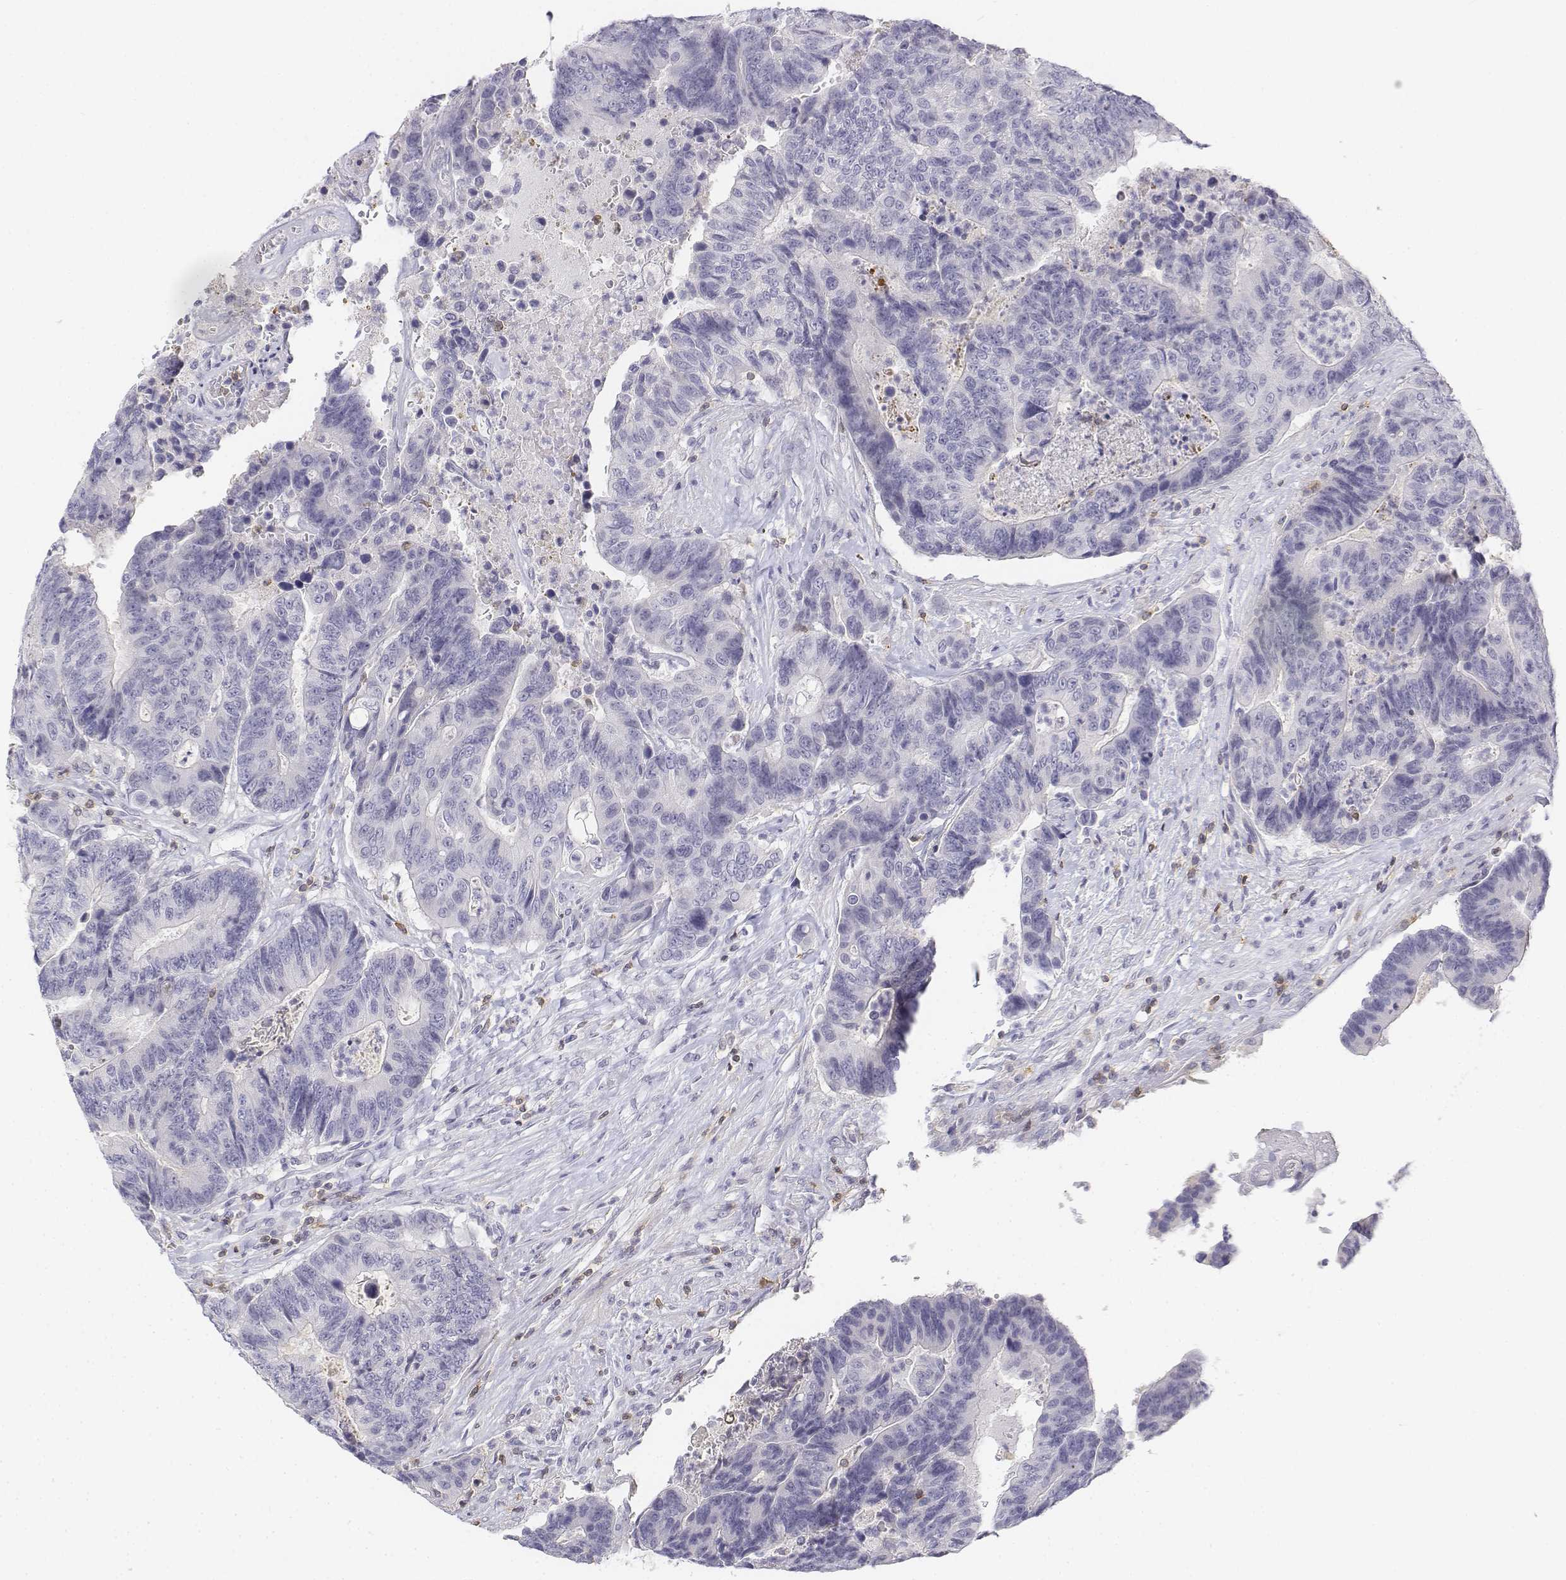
{"staining": {"intensity": "negative", "quantity": "none", "location": "none"}, "tissue": "colorectal cancer", "cell_type": "Tumor cells", "image_type": "cancer", "snomed": [{"axis": "morphology", "description": "Adenocarcinoma, NOS"}, {"axis": "topography", "description": "Colon"}], "caption": "This is an immunohistochemistry (IHC) micrograph of human adenocarcinoma (colorectal). There is no expression in tumor cells.", "gene": "CD3E", "patient": {"sex": "female", "age": 48}}